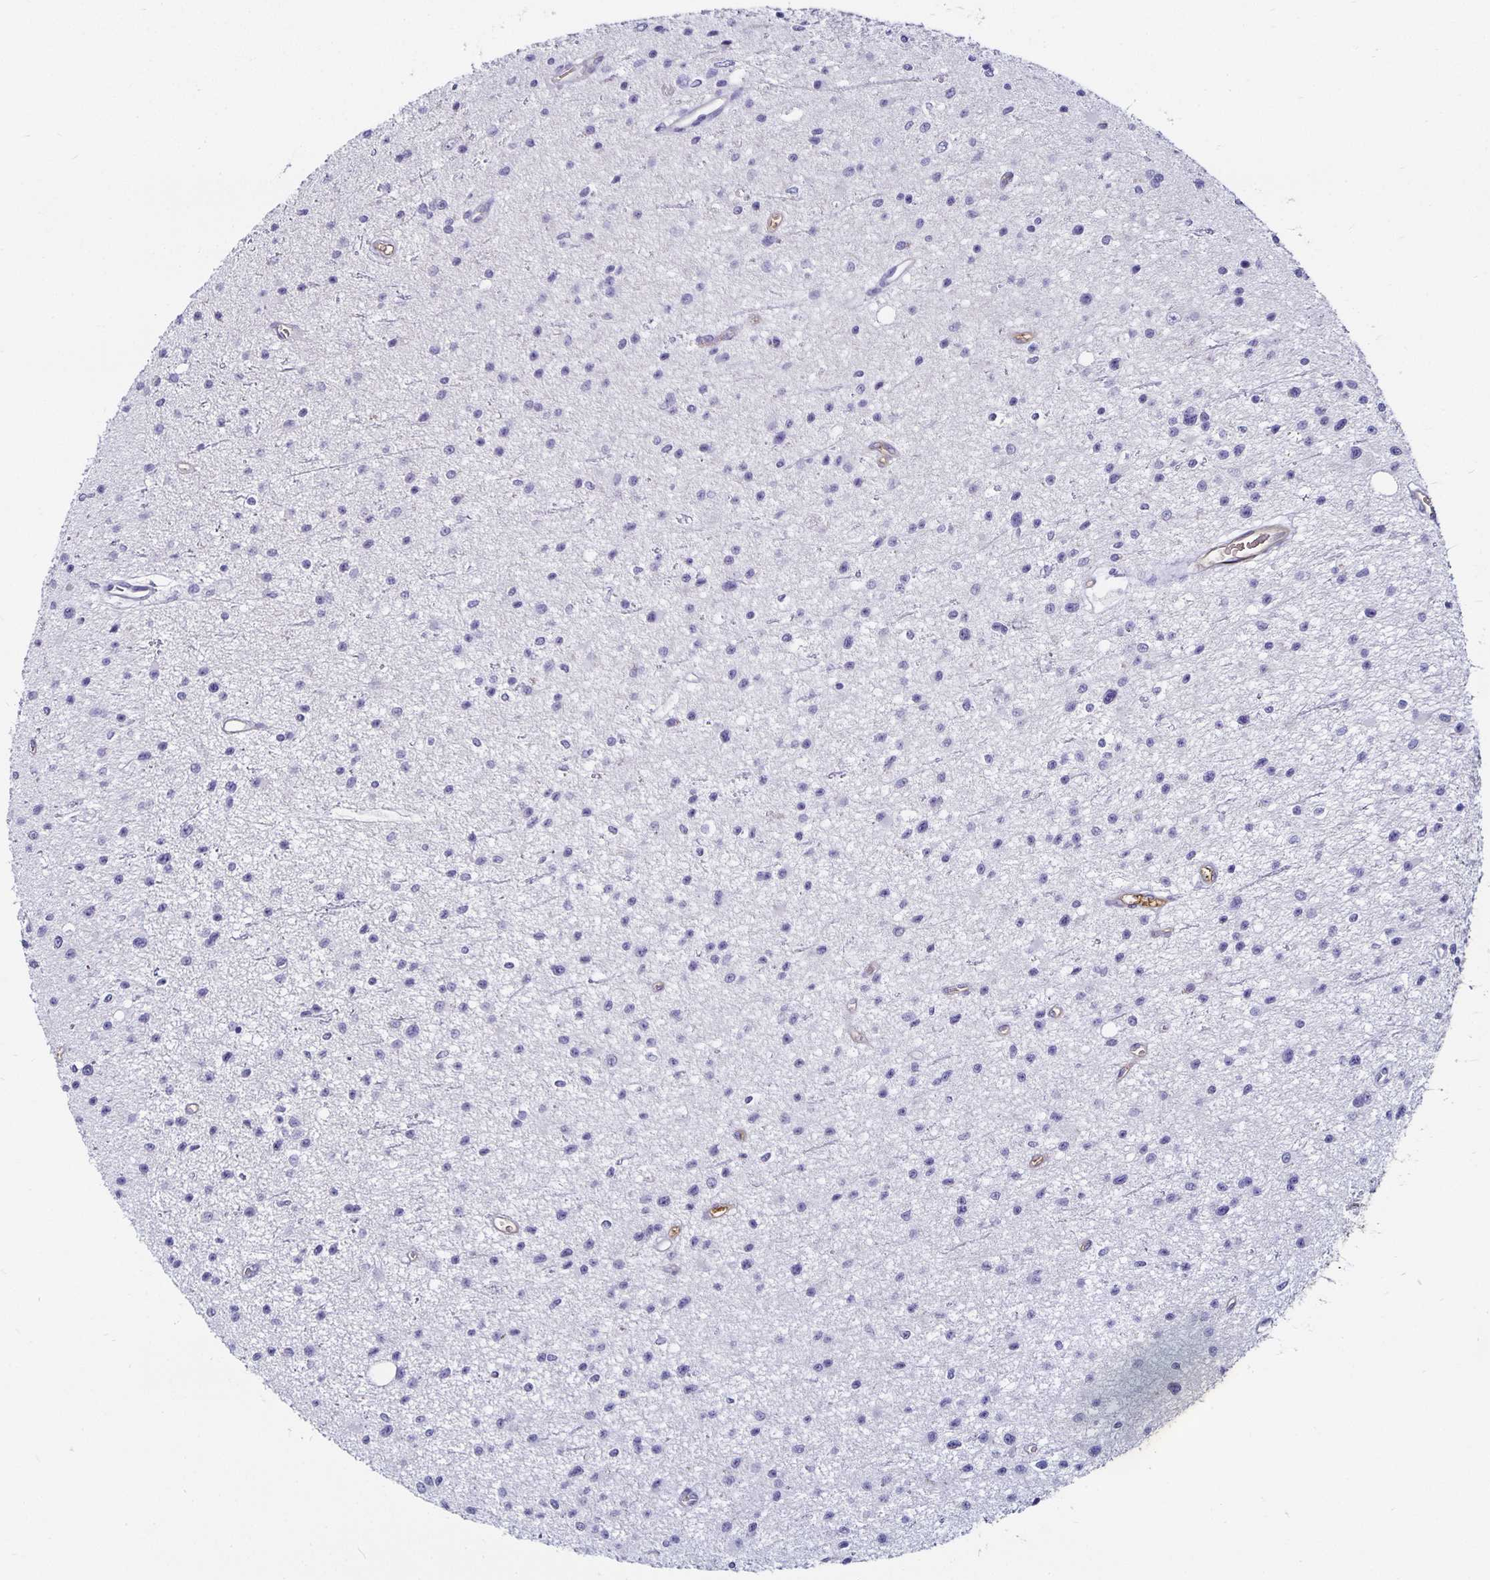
{"staining": {"intensity": "negative", "quantity": "none", "location": "none"}, "tissue": "glioma", "cell_type": "Tumor cells", "image_type": "cancer", "snomed": [{"axis": "morphology", "description": "Glioma, malignant, Low grade"}, {"axis": "topography", "description": "Brain"}], "caption": "This is an immunohistochemistry histopathology image of low-grade glioma (malignant). There is no expression in tumor cells.", "gene": "TTR", "patient": {"sex": "male", "age": 43}}